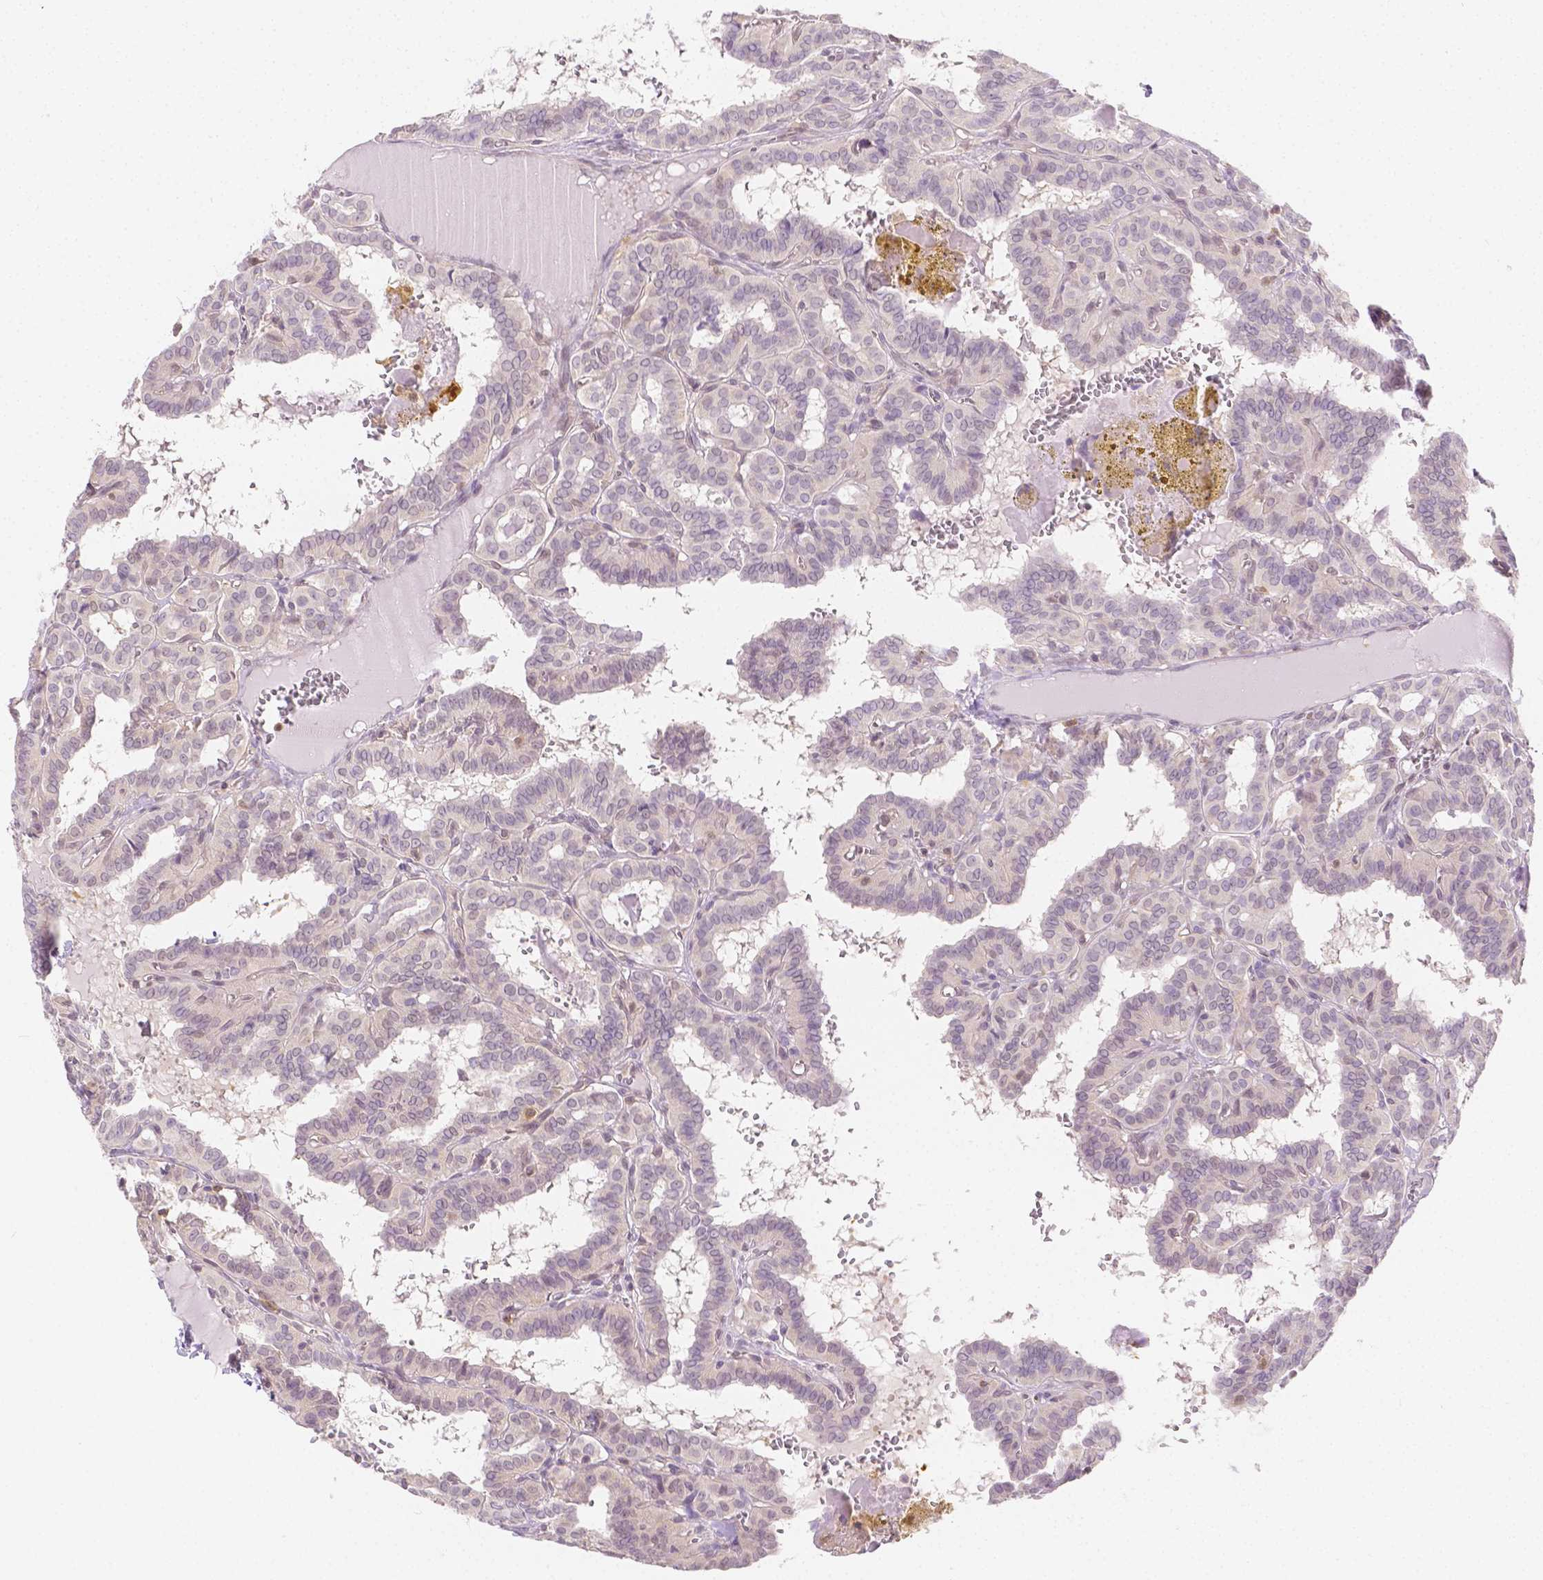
{"staining": {"intensity": "negative", "quantity": "none", "location": "none"}, "tissue": "thyroid cancer", "cell_type": "Tumor cells", "image_type": "cancer", "snomed": [{"axis": "morphology", "description": "Papillary adenocarcinoma, NOS"}, {"axis": "topography", "description": "Thyroid gland"}], "caption": "IHC of thyroid cancer shows no staining in tumor cells. (Stains: DAB (3,3'-diaminobenzidine) immunohistochemistry (IHC) with hematoxylin counter stain, Microscopy: brightfield microscopy at high magnification).", "gene": "SGTB", "patient": {"sex": "female", "age": 21}}